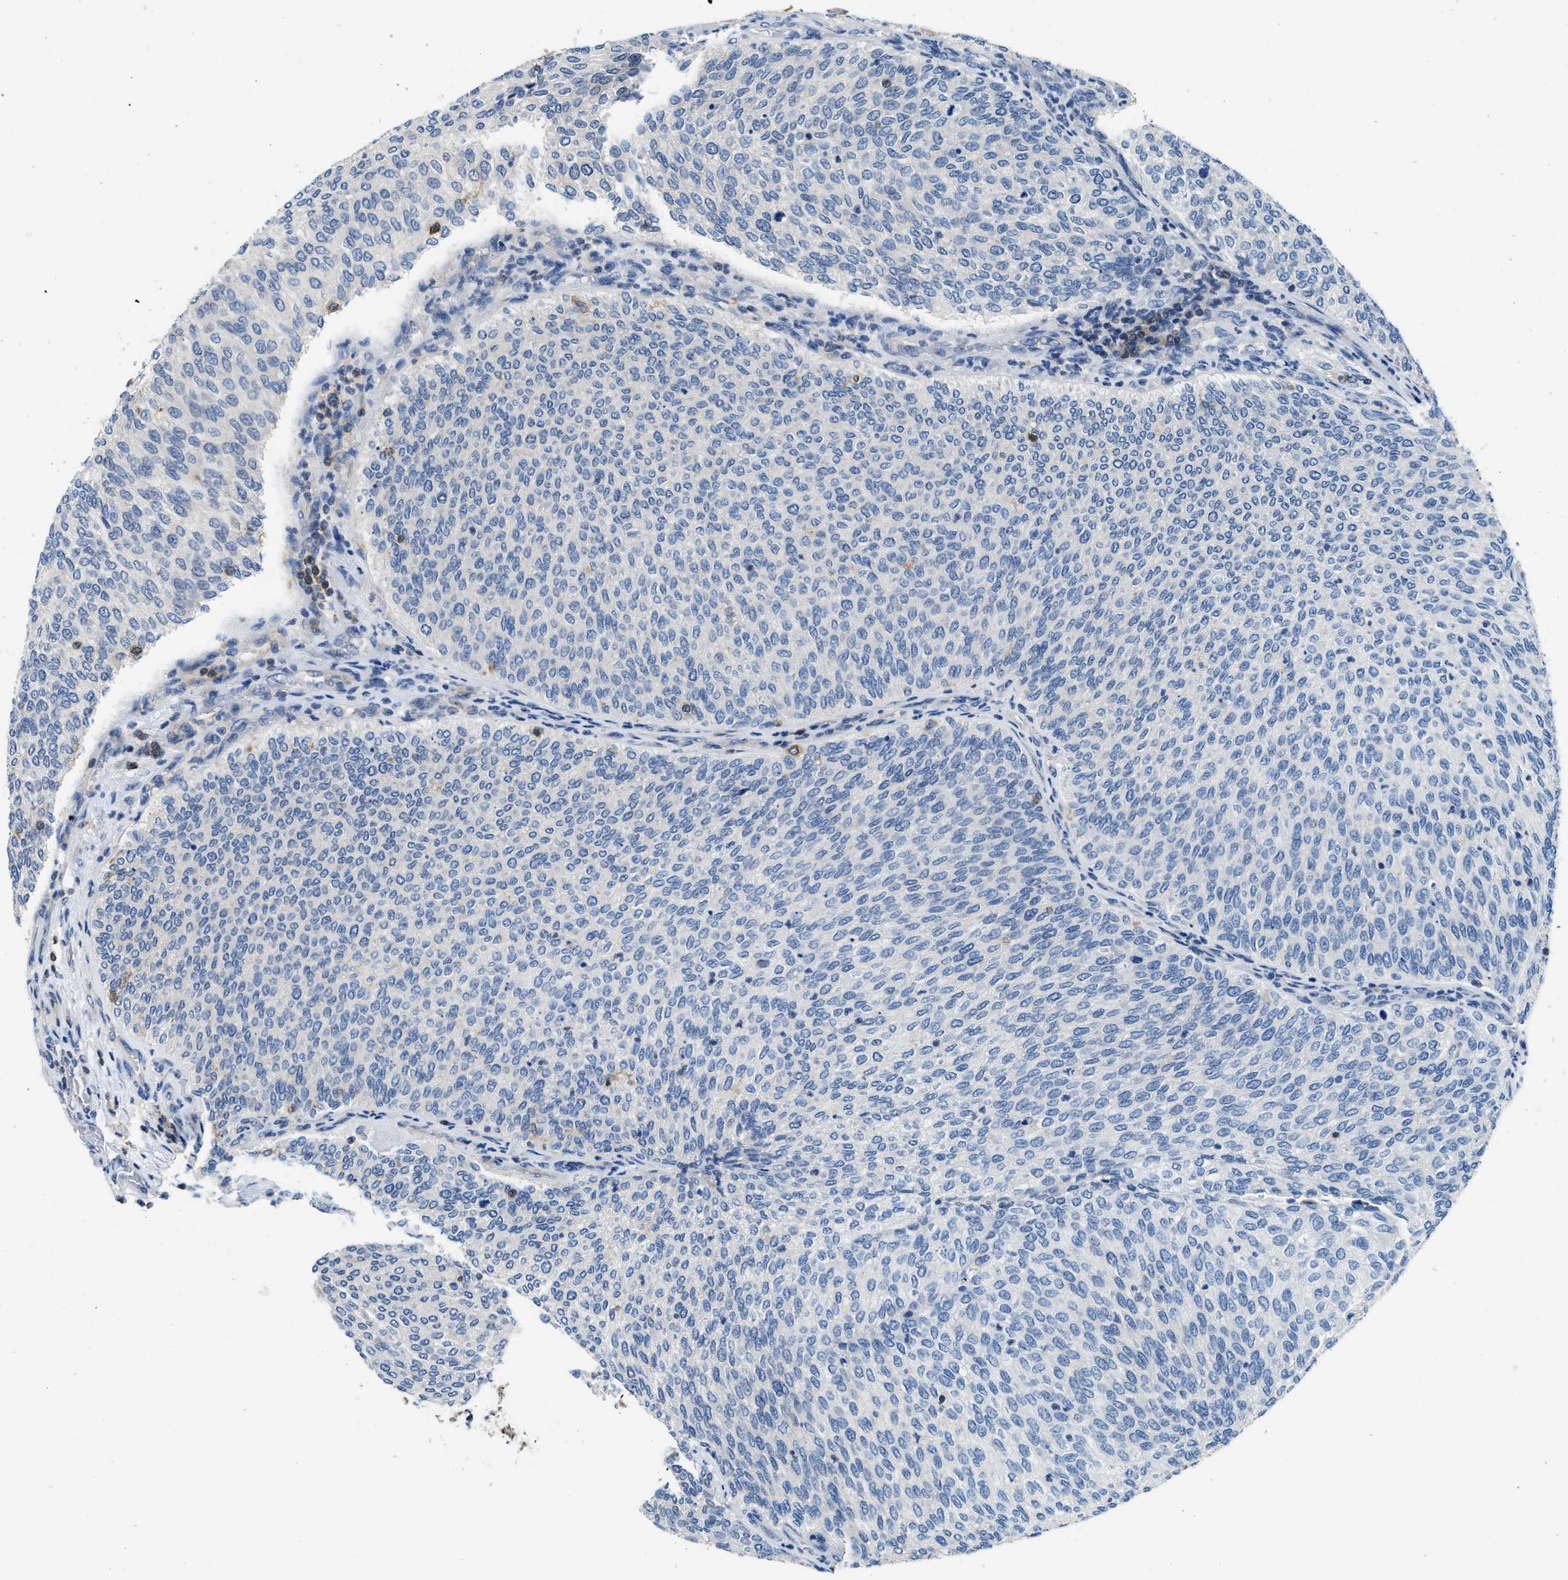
{"staining": {"intensity": "negative", "quantity": "none", "location": "none"}, "tissue": "urothelial cancer", "cell_type": "Tumor cells", "image_type": "cancer", "snomed": [{"axis": "morphology", "description": "Urothelial carcinoma, Low grade"}, {"axis": "topography", "description": "Urinary bladder"}], "caption": "Human urothelial cancer stained for a protein using immunohistochemistry (IHC) demonstrates no staining in tumor cells.", "gene": "MYO1G", "patient": {"sex": "female", "age": 79}}